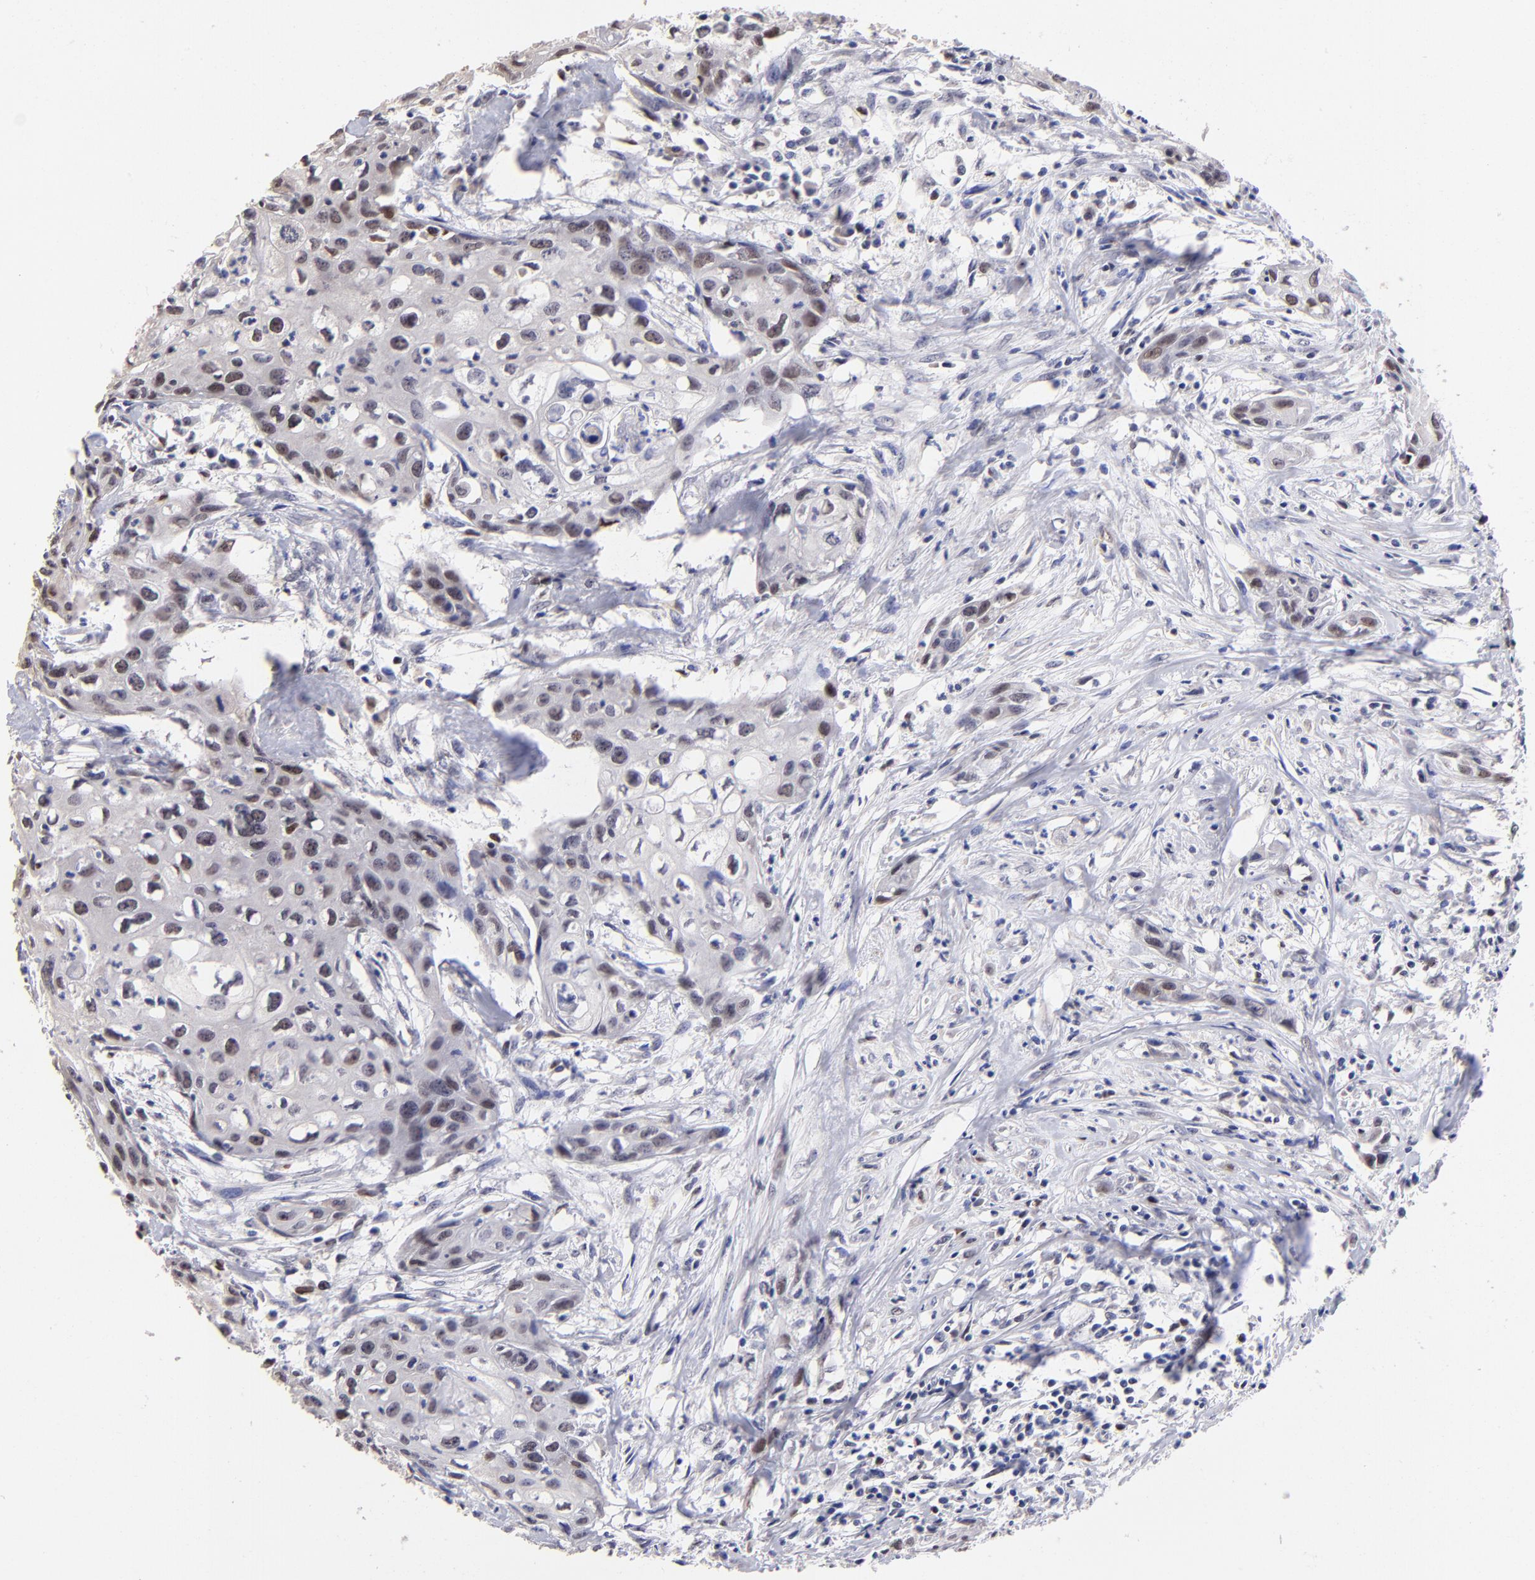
{"staining": {"intensity": "moderate", "quantity": "25%-75%", "location": "nuclear"}, "tissue": "urothelial cancer", "cell_type": "Tumor cells", "image_type": "cancer", "snomed": [{"axis": "morphology", "description": "Urothelial carcinoma, High grade"}, {"axis": "topography", "description": "Urinary bladder"}], "caption": "Protein positivity by IHC exhibits moderate nuclear expression in about 25%-75% of tumor cells in urothelial cancer. (Brightfield microscopy of DAB IHC at high magnification).", "gene": "DNMT1", "patient": {"sex": "male", "age": 54}}